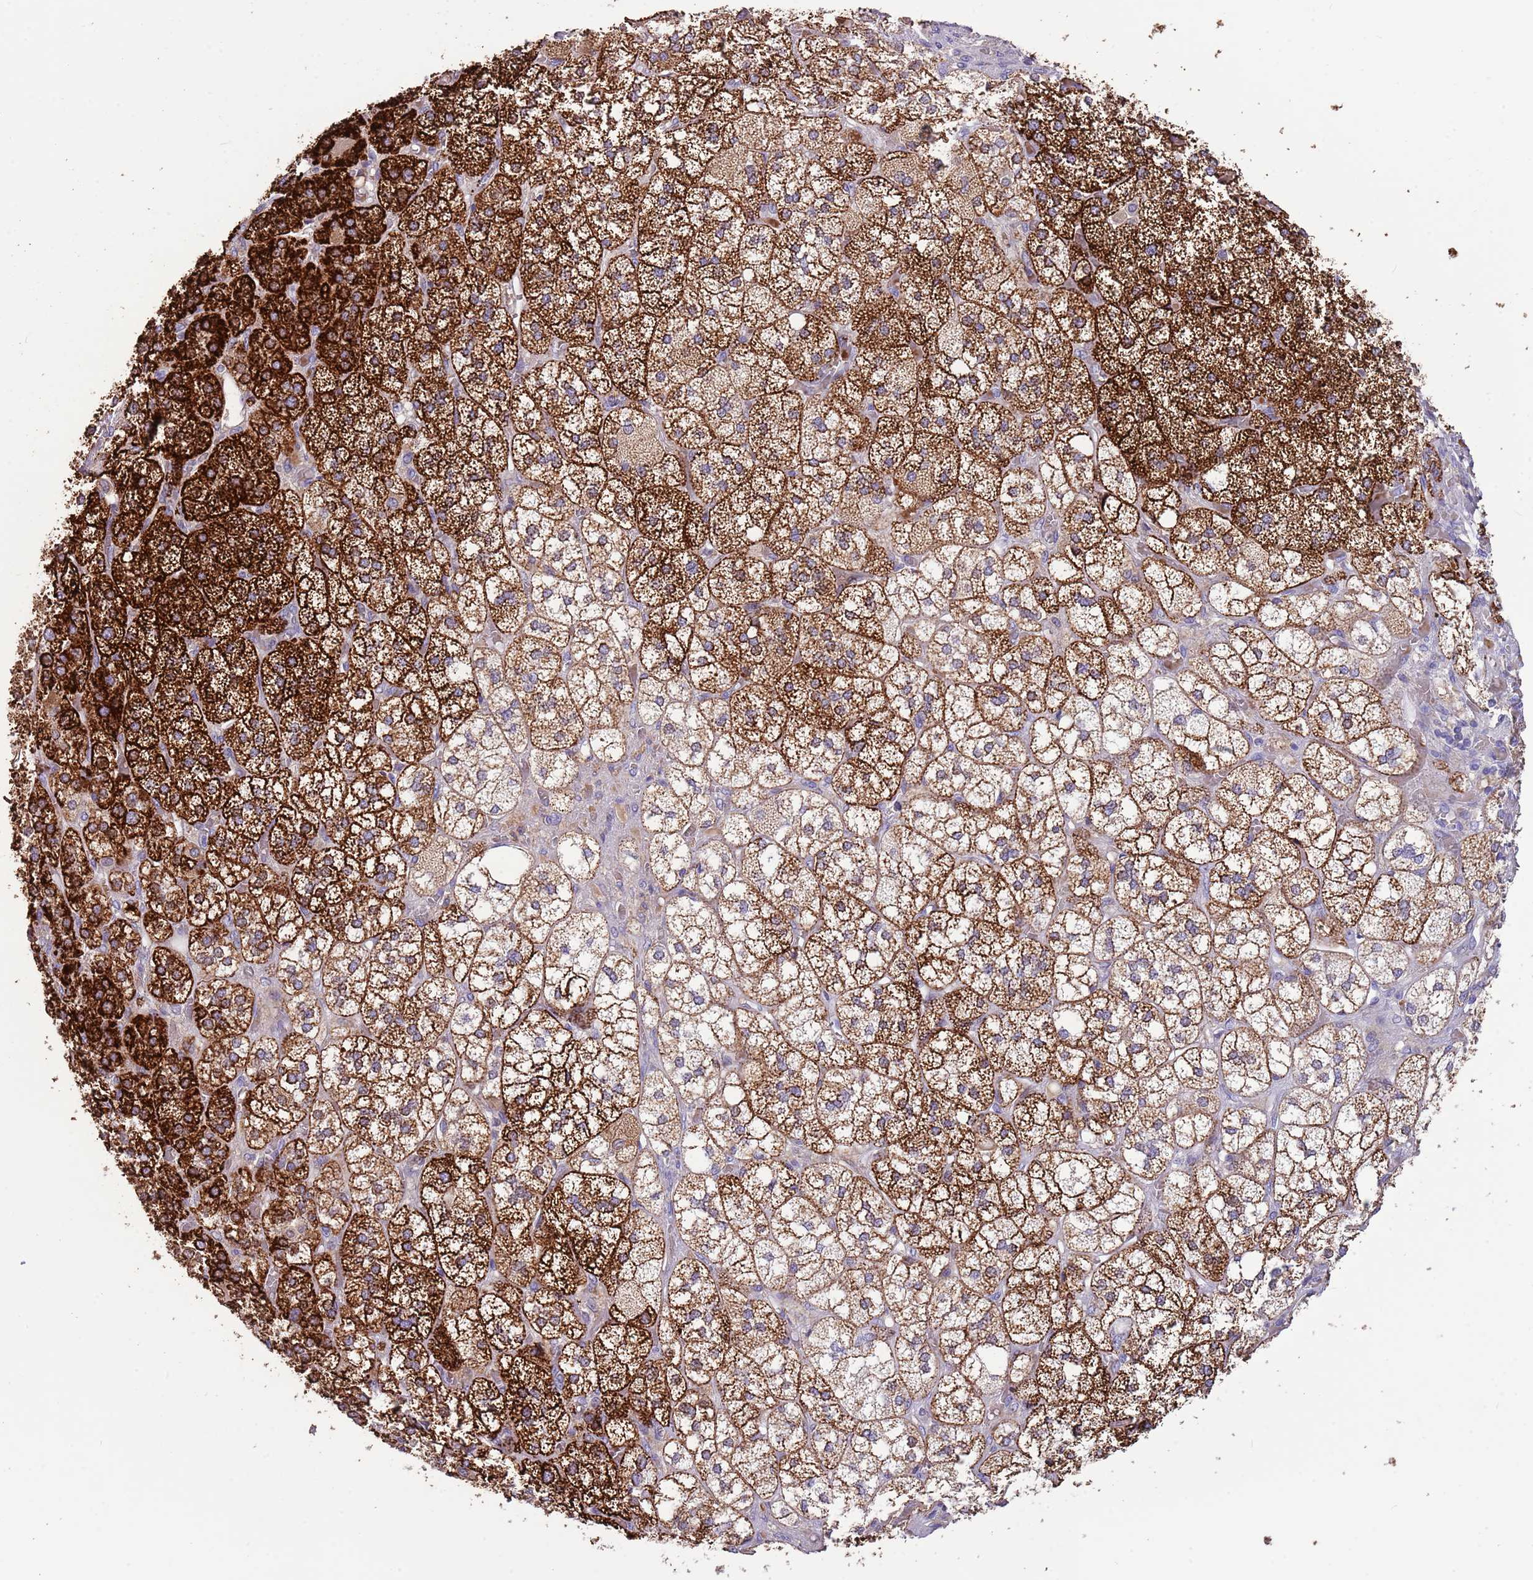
{"staining": {"intensity": "strong", "quantity": "25%-75%", "location": "cytoplasmic/membranous"}, "tissue": "adrenal gland", "cell_type": "Glandular cells", "image_type": "normal", "snomed": [{"axis": "morphology", "description": "Normal tissue, NOS"}, {"axis": "topography", "description": "Adrenal gland"}], "caption": "IHC (DAB (3,3'-diaminobenzidine)) staining of benign adrenal gland demonstrates strong cytoplasmic/membranous protein positivity in about 25%-75% of glandular cells. (IHC, brightfield microscopy, high magnification).", "gene": "TRMO", "patient": {"sex": "male", "age": 61}}